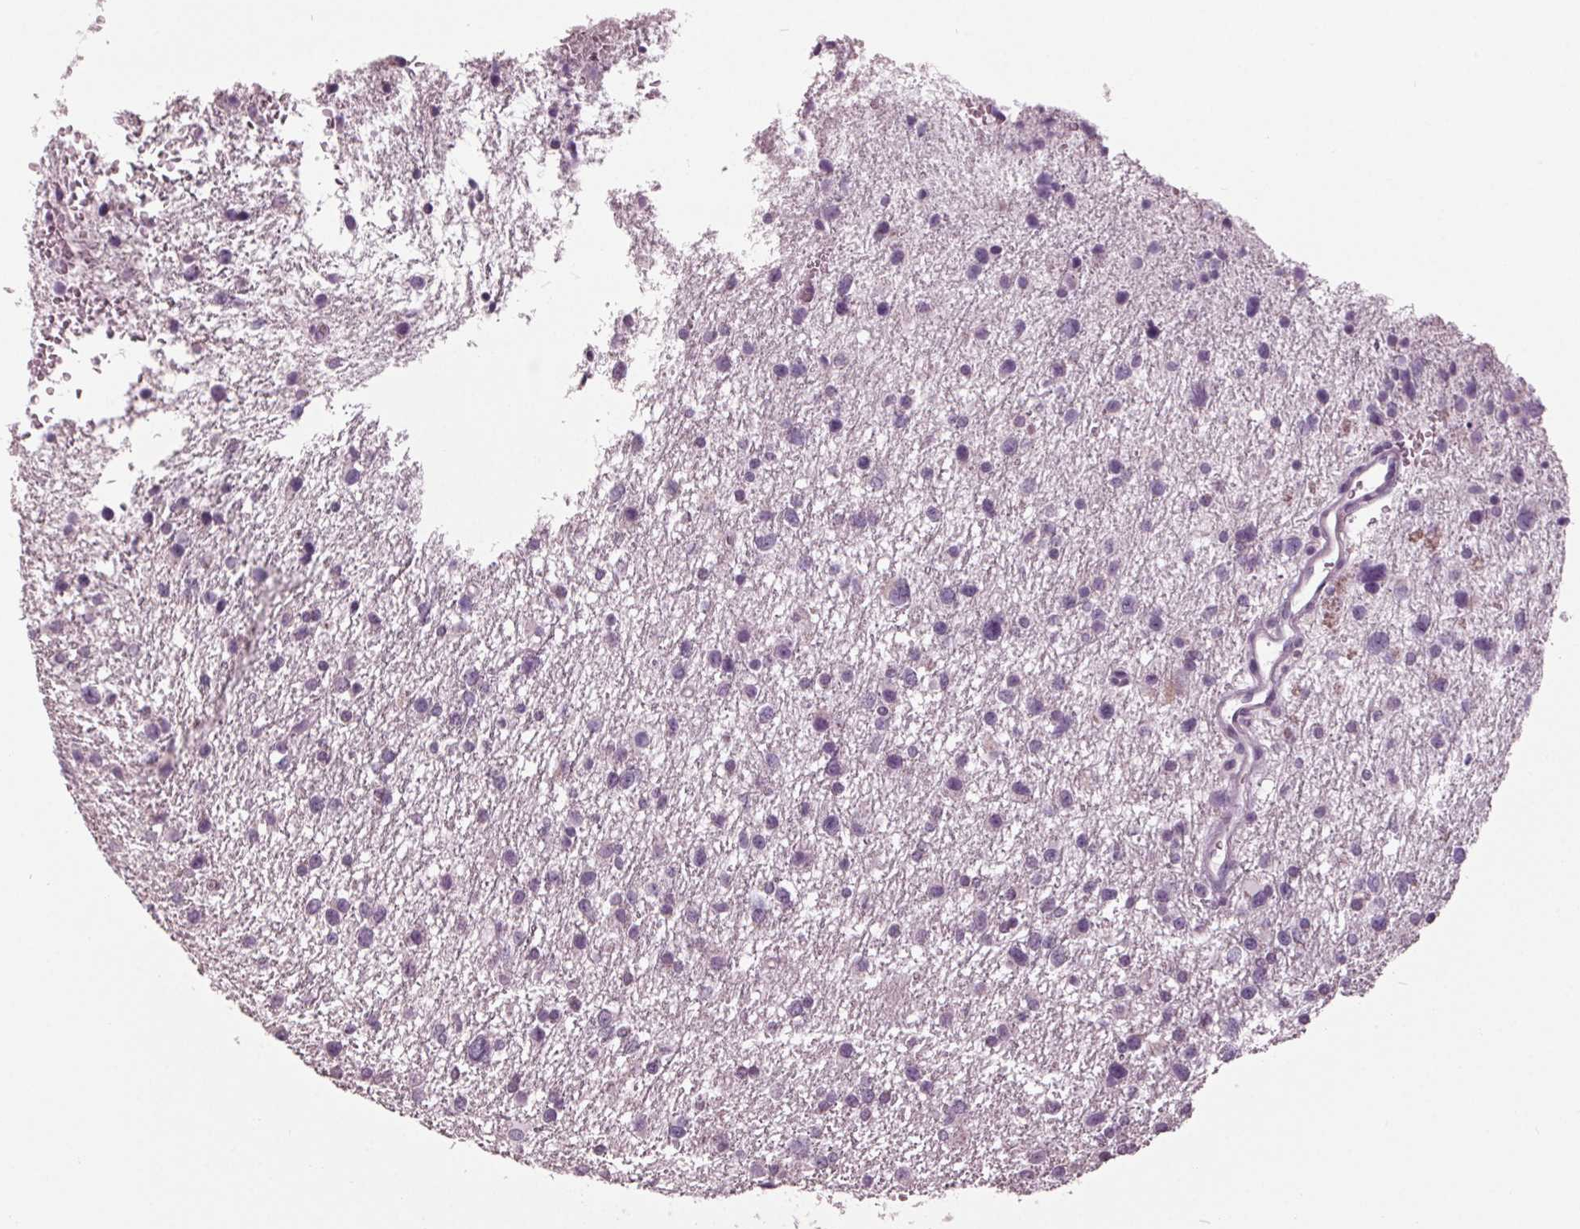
{"staining": {"intensity": "negative", "quantity": "none", "location": "none"}, "tissue": "glioma", "cell_type": "Tumor cells", "image_type": "cancer", "snomed": [{"axis": "morphology", "description": "Glioma, malignant, Low grade"}, {"axis": "topography", "description": "Brain"}], "caption": "There is no significant staining in tumor cells of malignant low-grade glioma.", "gene": "TNNC2", "patient": {"sex": "female", "age": 55}}